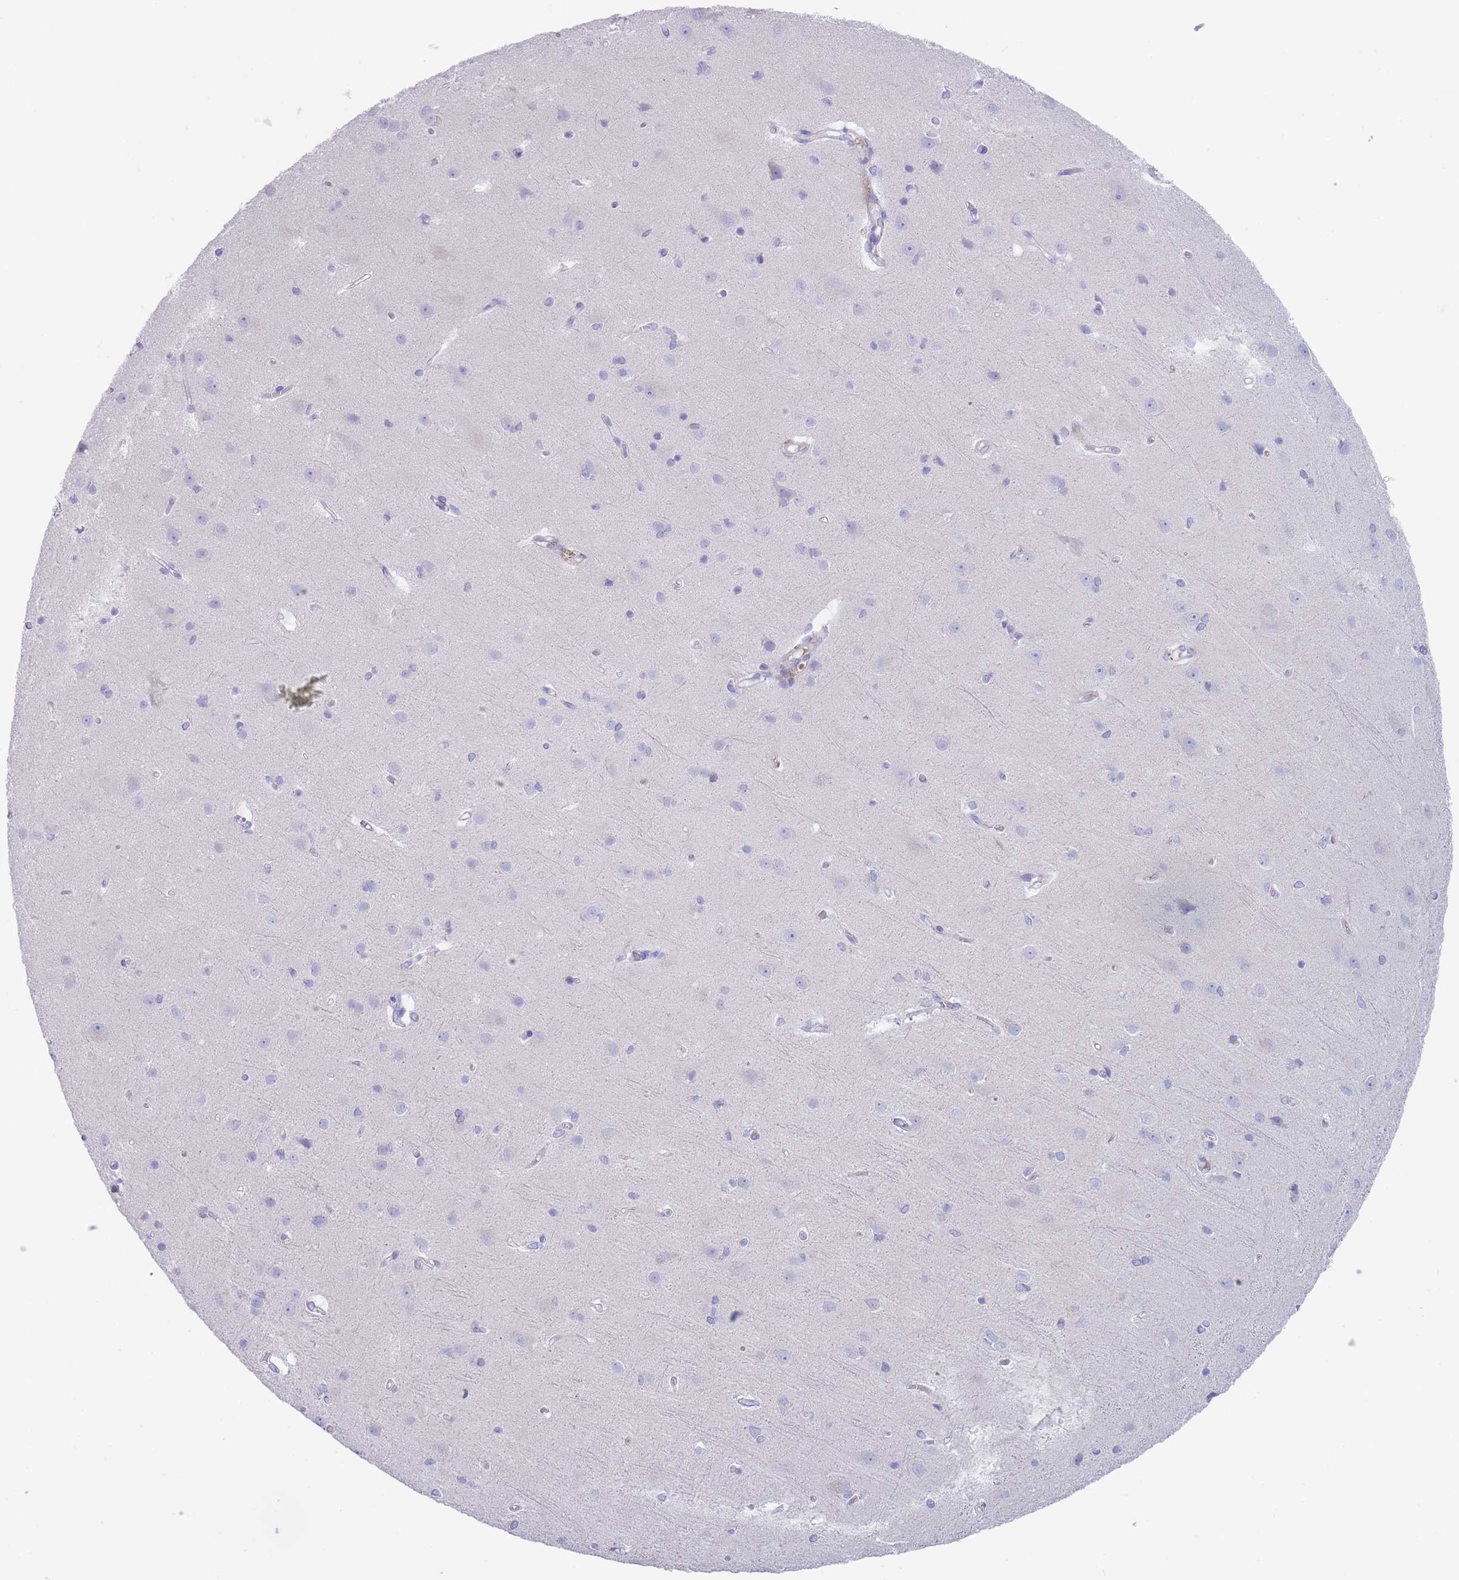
{"staining": {"intensity": "negative", "quantity": "none", "location": "none"}, "tissue": "cerebral cortex", "cell_type": "Endothelial cells", "image_type": "normal", "snomed": [{"axis": "morphology", "description": "Normal tissue, NOS"}, {"axis": "topography", "description": "Cerebral cortex"}], "caption": "Endothelial cells show no significant staining in benign cerebral cortex.", "gene": "SCCPDH", "patient": {"sex": "male", "age": 37}}